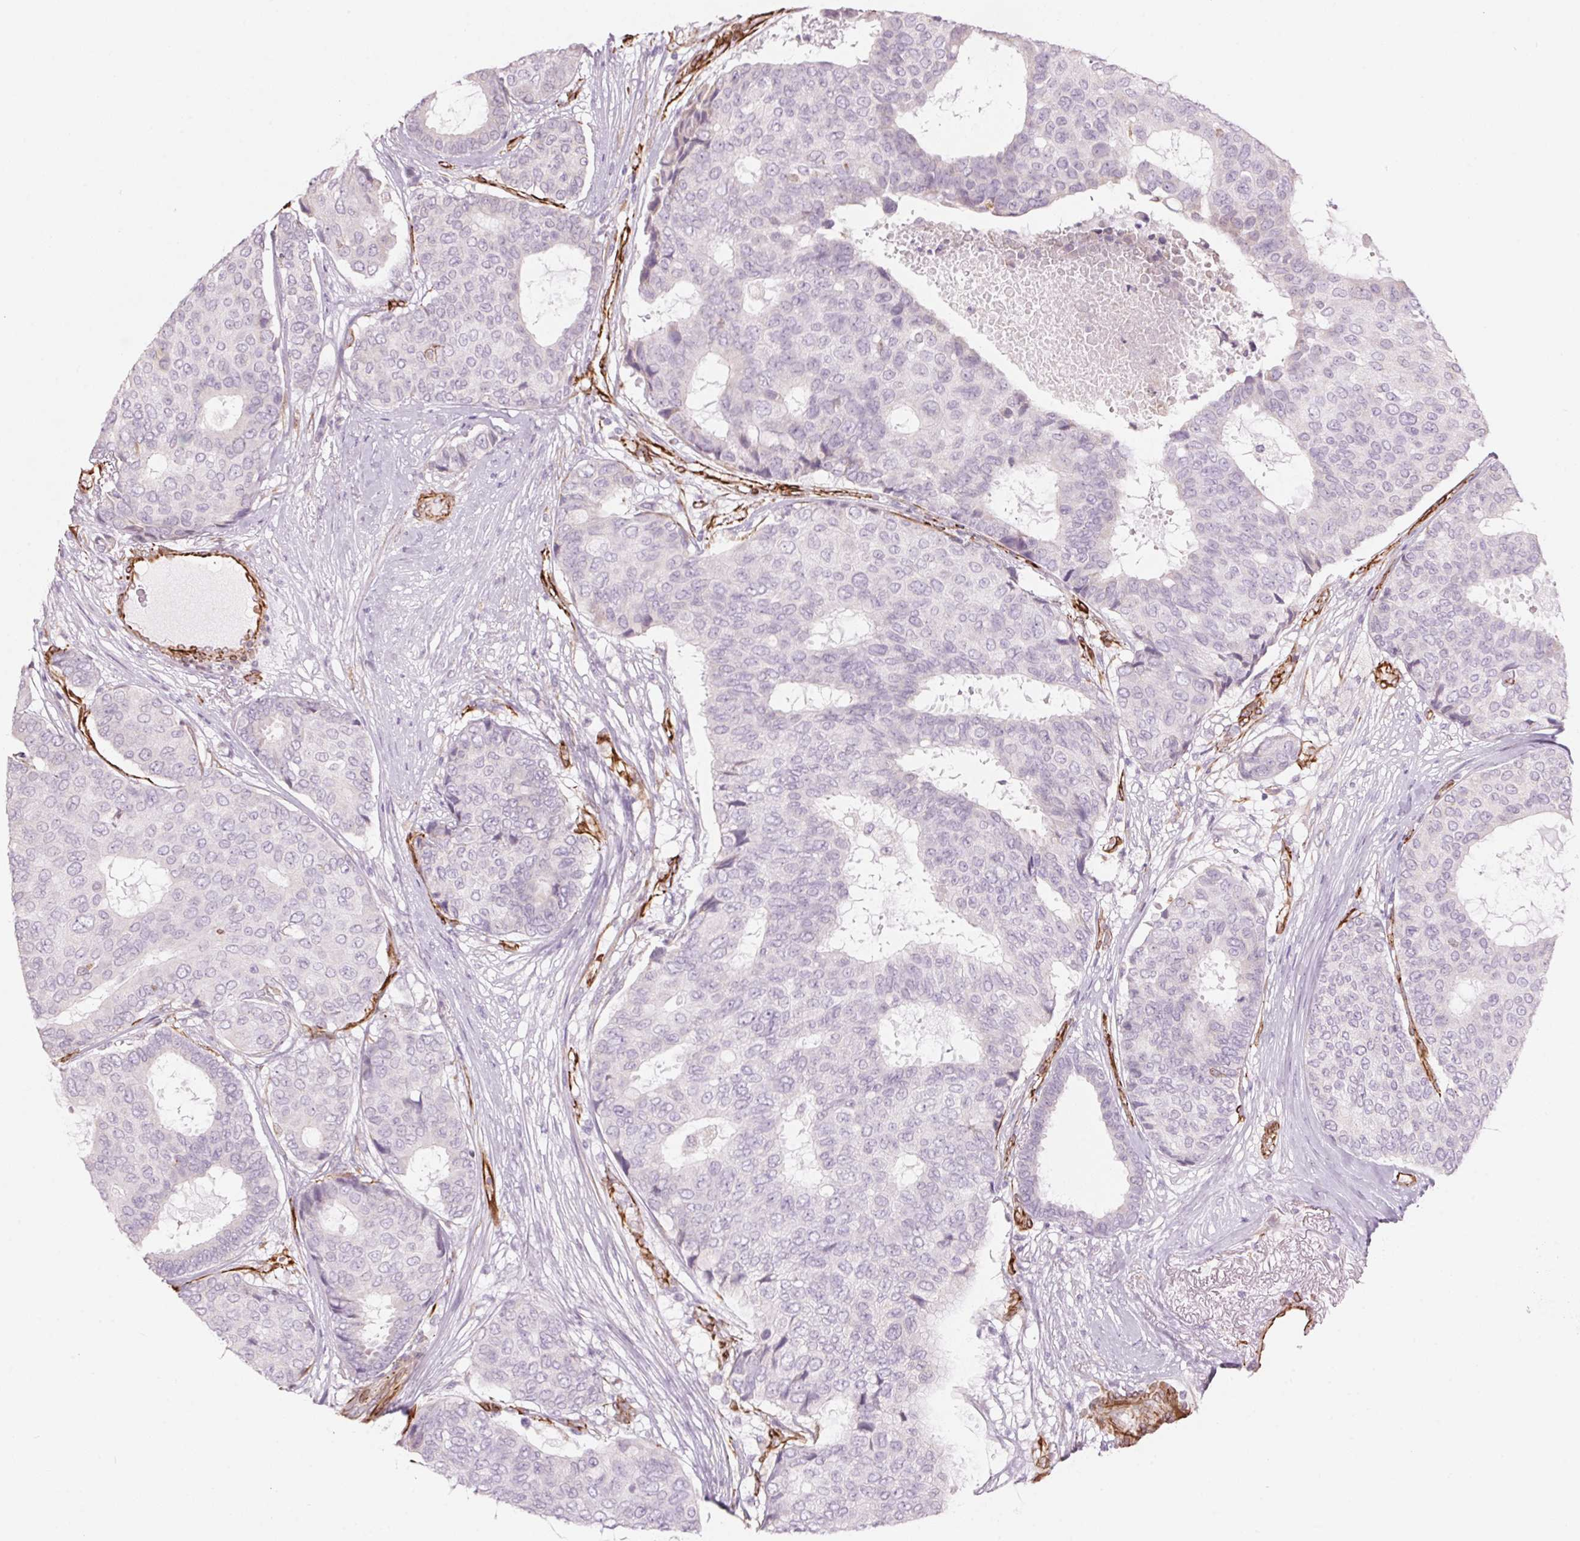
{"staining": {"intensity": "negative", "quantity": "none", "location": "none"}, "tissue": "breast cancer", "cell_type": "Tumor cells", "image_type": "cancer", "snomed": [{"axis": "morphology", "description": "Duct carcinoma"}, {"axis": "topography", "description": "Breast"}], "caption": "Tumor cells are negative for protein expression in human invasive ductal carcinoma (breast).", "gene": "CLPS", "patient": {"sex": "female", "age": 75}}